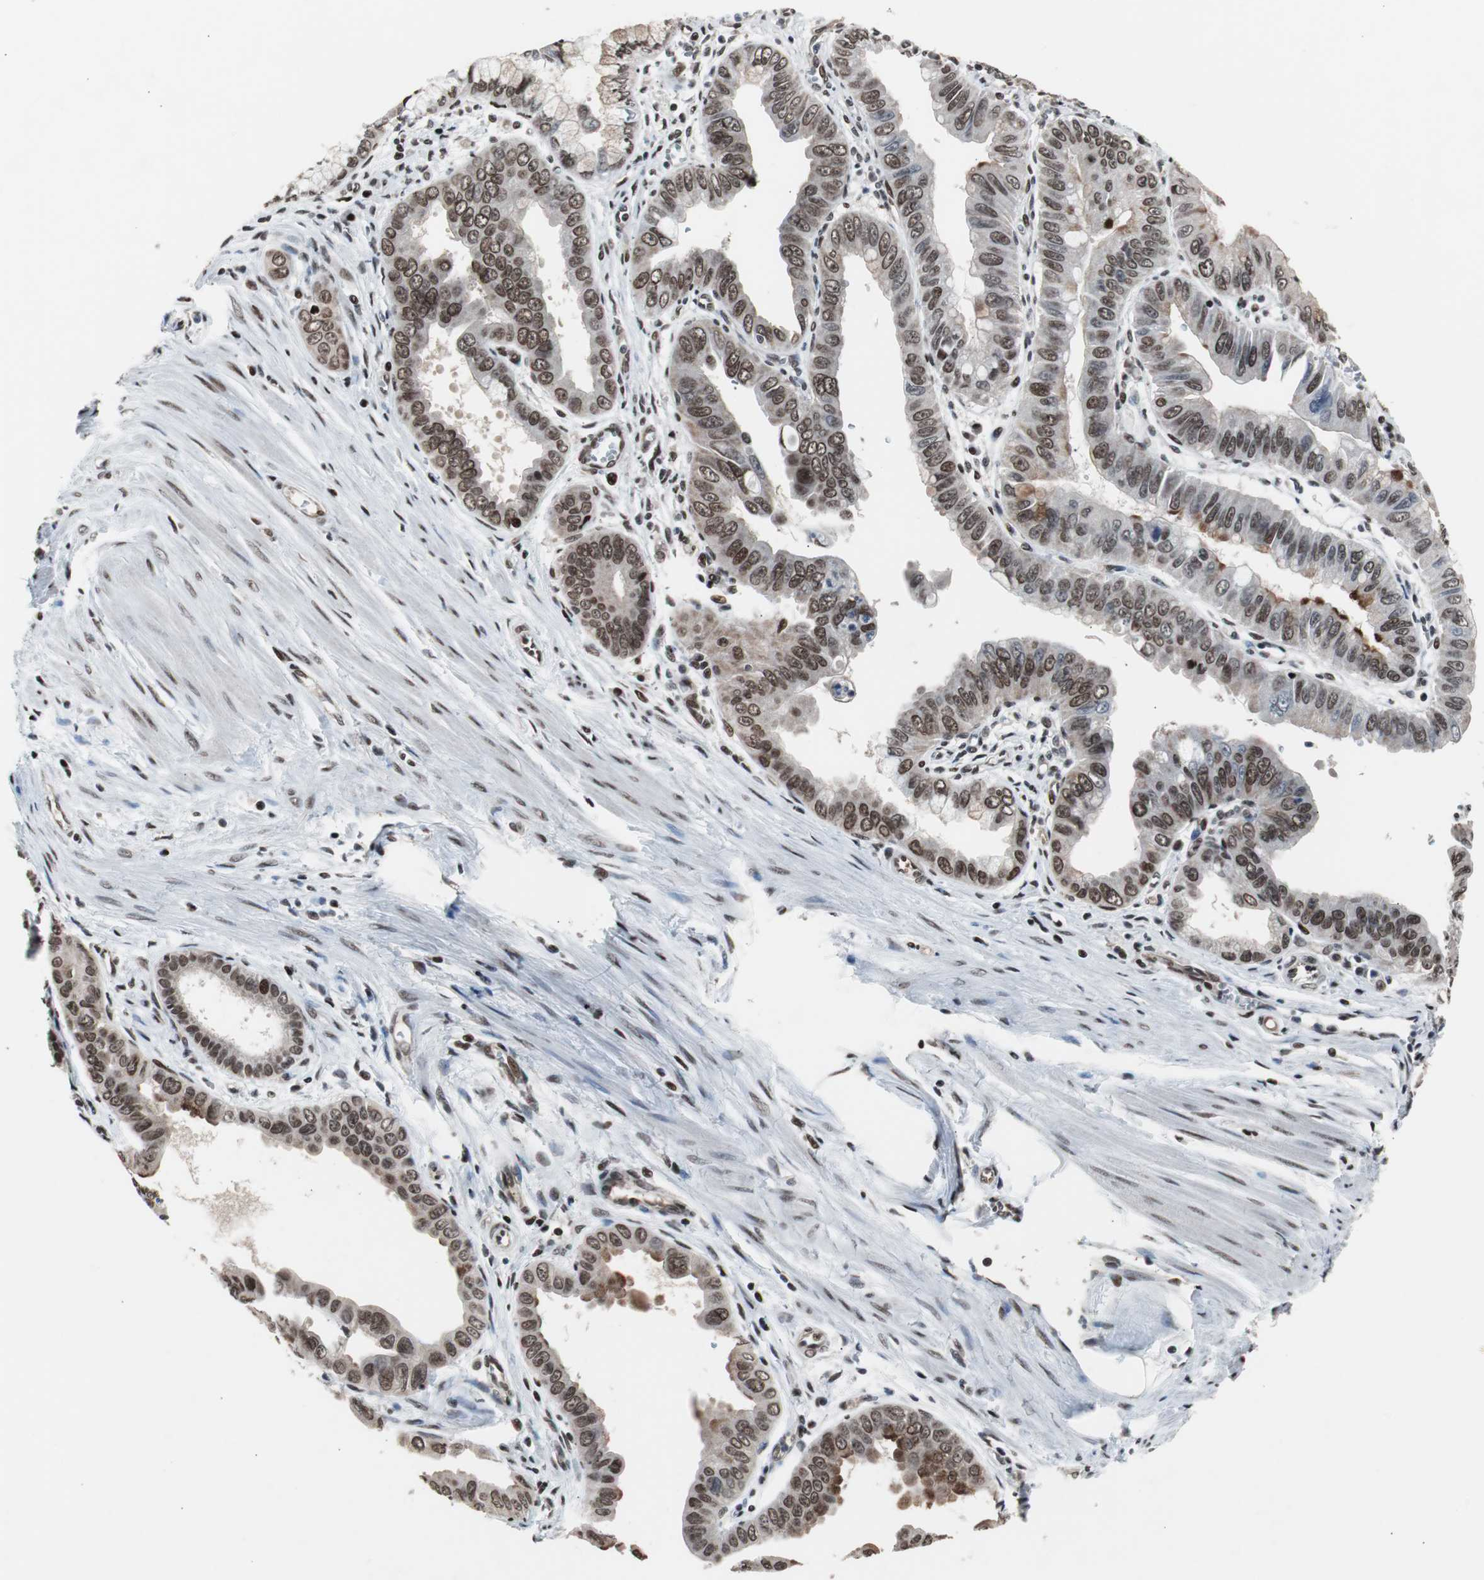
{"staining": {"intensity": "strong", "quantity": ">75%", "location": "nuclear"}, "tissue": "pancreatic cancer", "cell_type": "Tumor cells", "image_type": "cancer", "snomed": [{"axis": "morphology", "description": "Normal tissue, NOS"}, {"axis": "topography", "description": "Lymph node"}], "caption": "Protein analysis of pancreatic cancer tissue exhibits strong nuclear staining in about >75% of tumor cells.", "gene": "POGZ", "patient": {"sex": "male", "age": 50}}